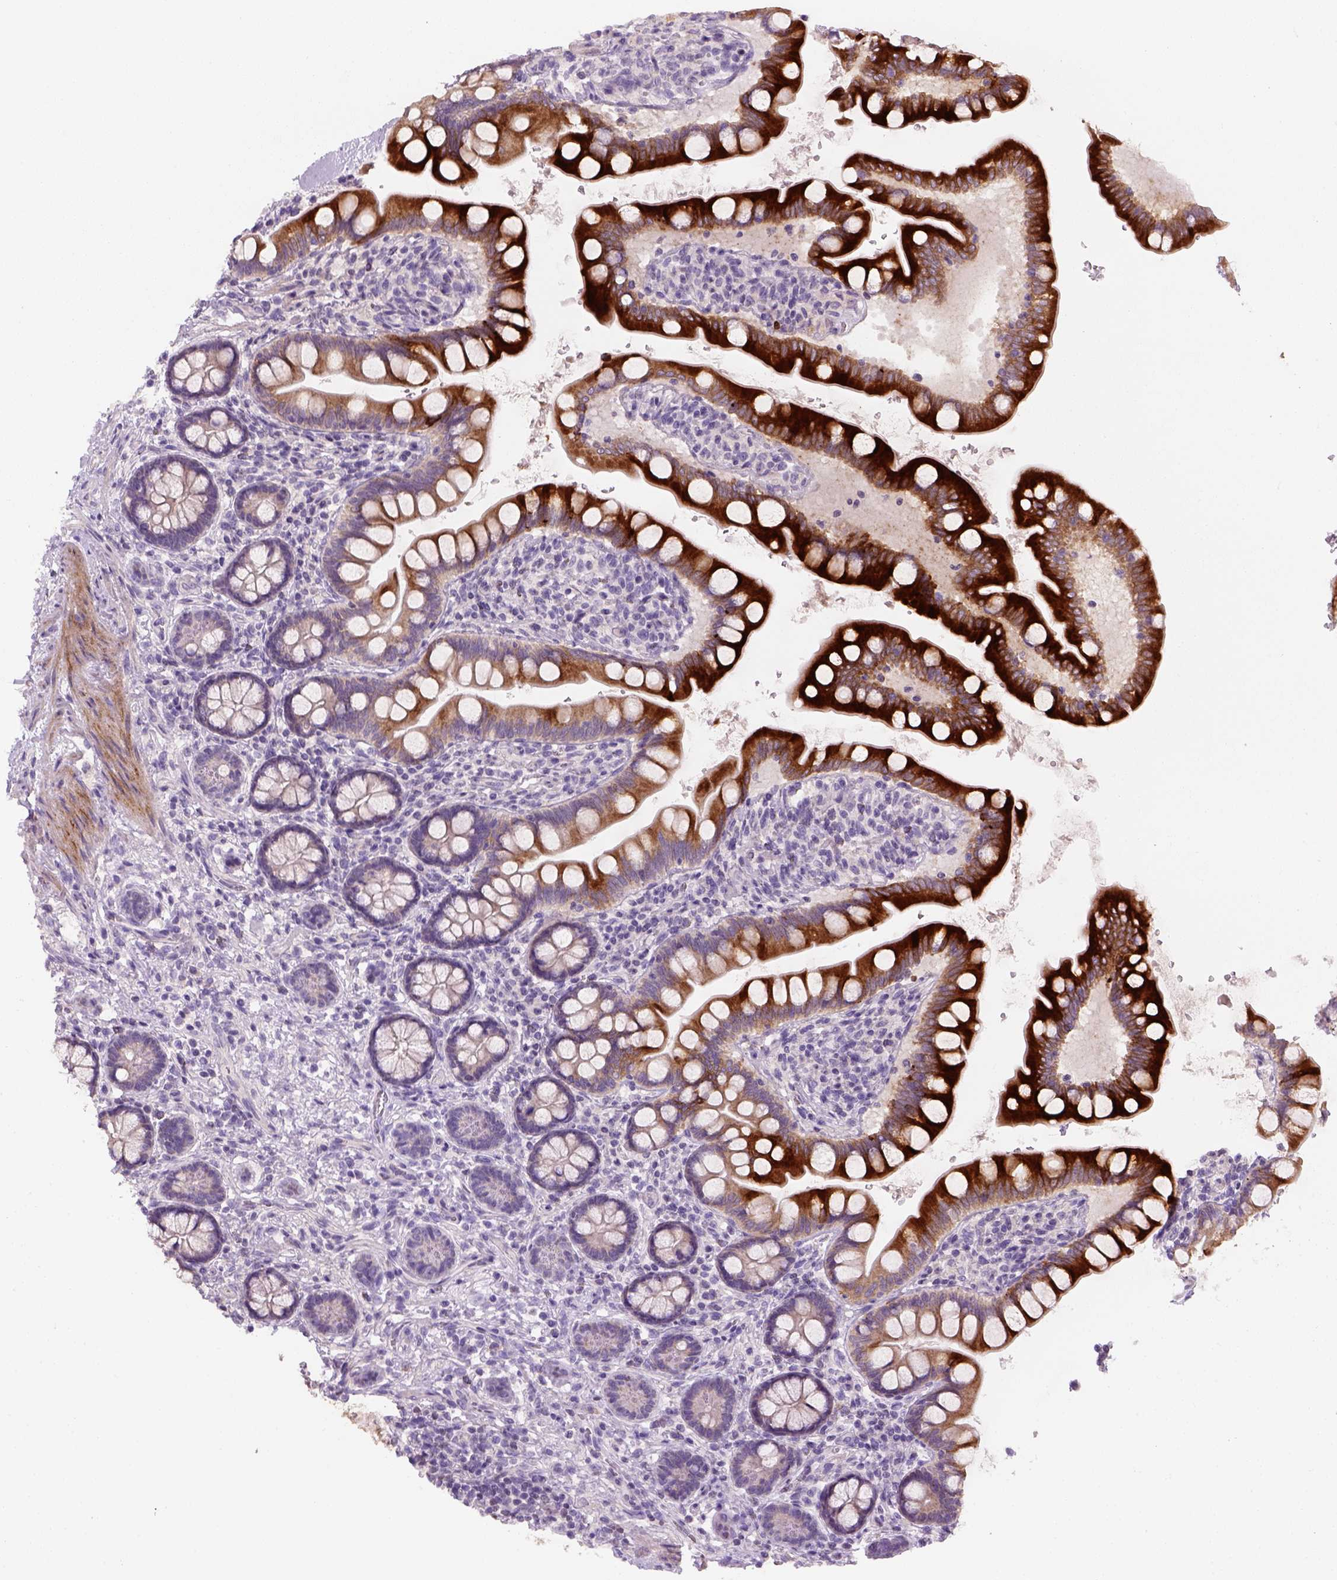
{"staining": {"intensity": "strong", "quantity": ">75%", "location": "cytoplasmic/membranous"}, "tissue": "small intestine", "cell_type": "Glandular cells", "image_type": "normal", "snomed": [{"axis": "morphology", "description": "Normal tissue, NOS"}, {"axis": "topography", "description": "Small intestine"}], "caption": "A high-resolution micrograph shows immunohistochemistry (IHC) staining of unremarkable small intestine, which shows strong cytoplasmic/membranous positivity in about >75% of glandular cells.", "gene": "NUDT6", "patient": {"sex": "female", "age": 56}}